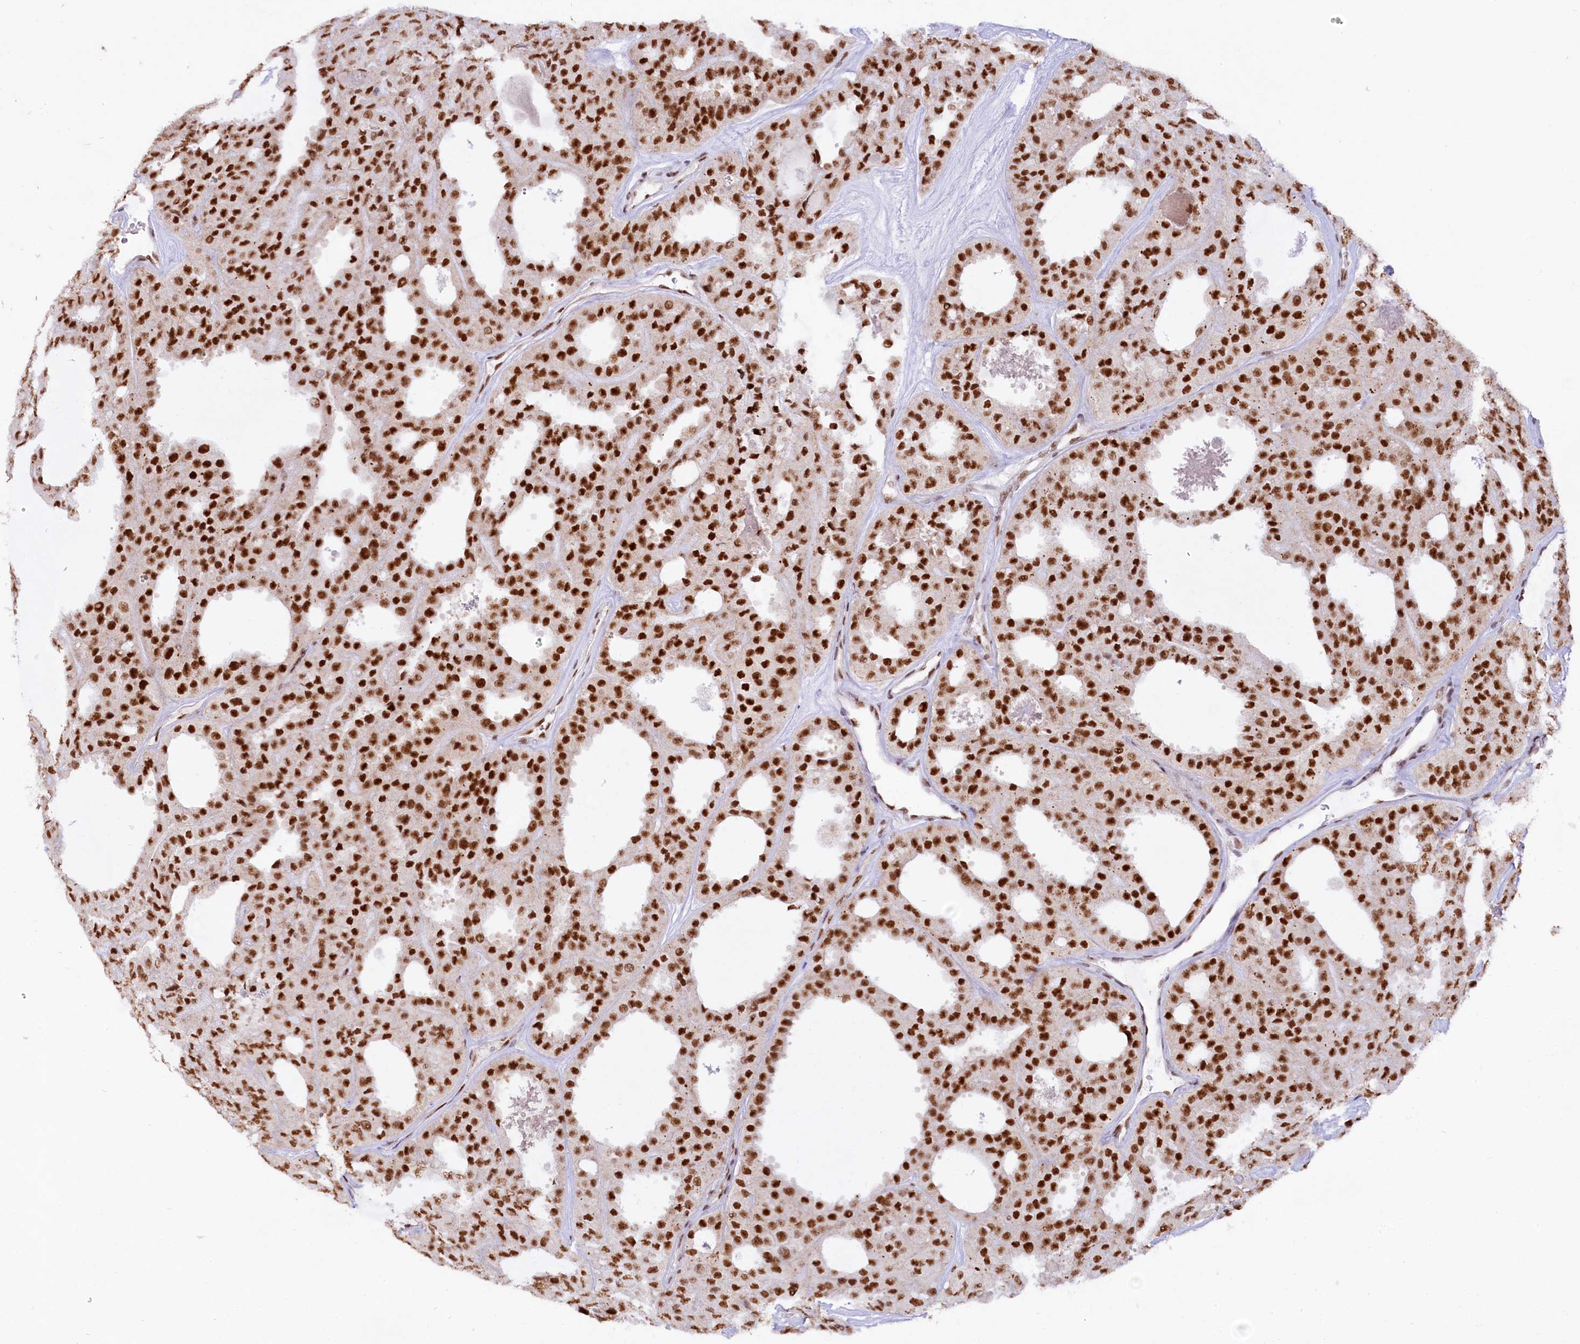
{"staining": {"intensity": "strong", "quantity": ">75%", "location": "nuclear"}, "tissue": "thyroid cancer", "cell_type": "Tumor cells", "image_type": "cancer", "snomed": [{"axis": "morphology", "description": "Follicular adenoma carcinoma, NOS"}, {"axis": "topography", "description": "Thyroid gland"}], "caption": "Immunohistochemical staining of human thyroid cancer reveals high levels of strong nuclear protein positivity in approximately >75% of tumor cells. Using DAB (brown) and hematoxylin (blue) stains, captured at high magnification using brightfield microscopy.", "gene": "HIRA", "patient": {"sex": "male", "age": 75}}